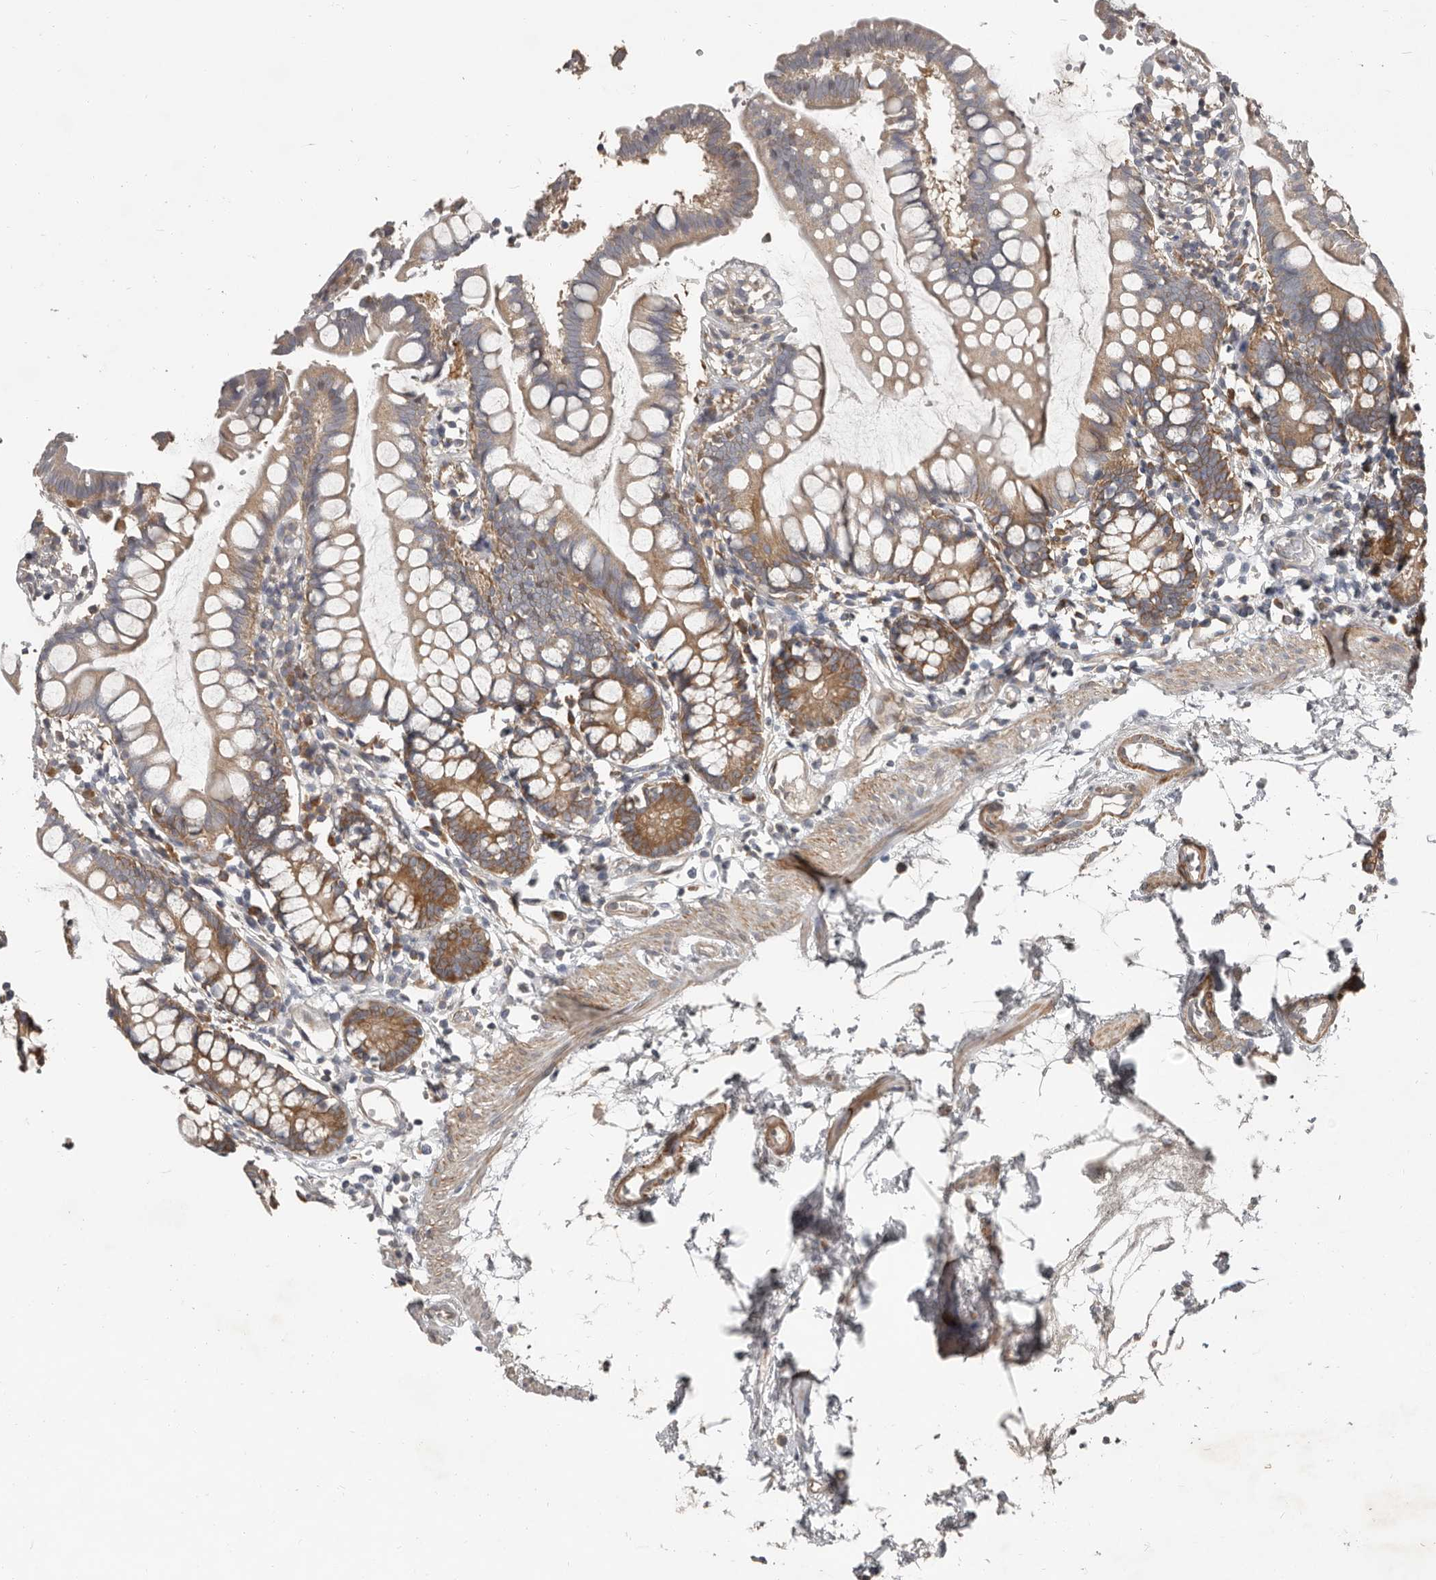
{"staining": {"intensity": "moderate", "quantity": ">75%", "location": "cytoplasmic/membranous"}, "tissue": "small intestine", "cell_type": "Glandular cells", "image_type": "normal", "snomed": [{"axis": "morphology", "description": "Normal tissue, NOS"}, {"axis": "topography", "description": "Small intestine"}], "caption": "Human small intestine stained for a protein (brown) reveals moderate cytoplasmic/membranous positive positivity in approximately >75% of glandular cells.", "gene": "AKNAD1", "patient": {"sex": "female", "age": 84}}